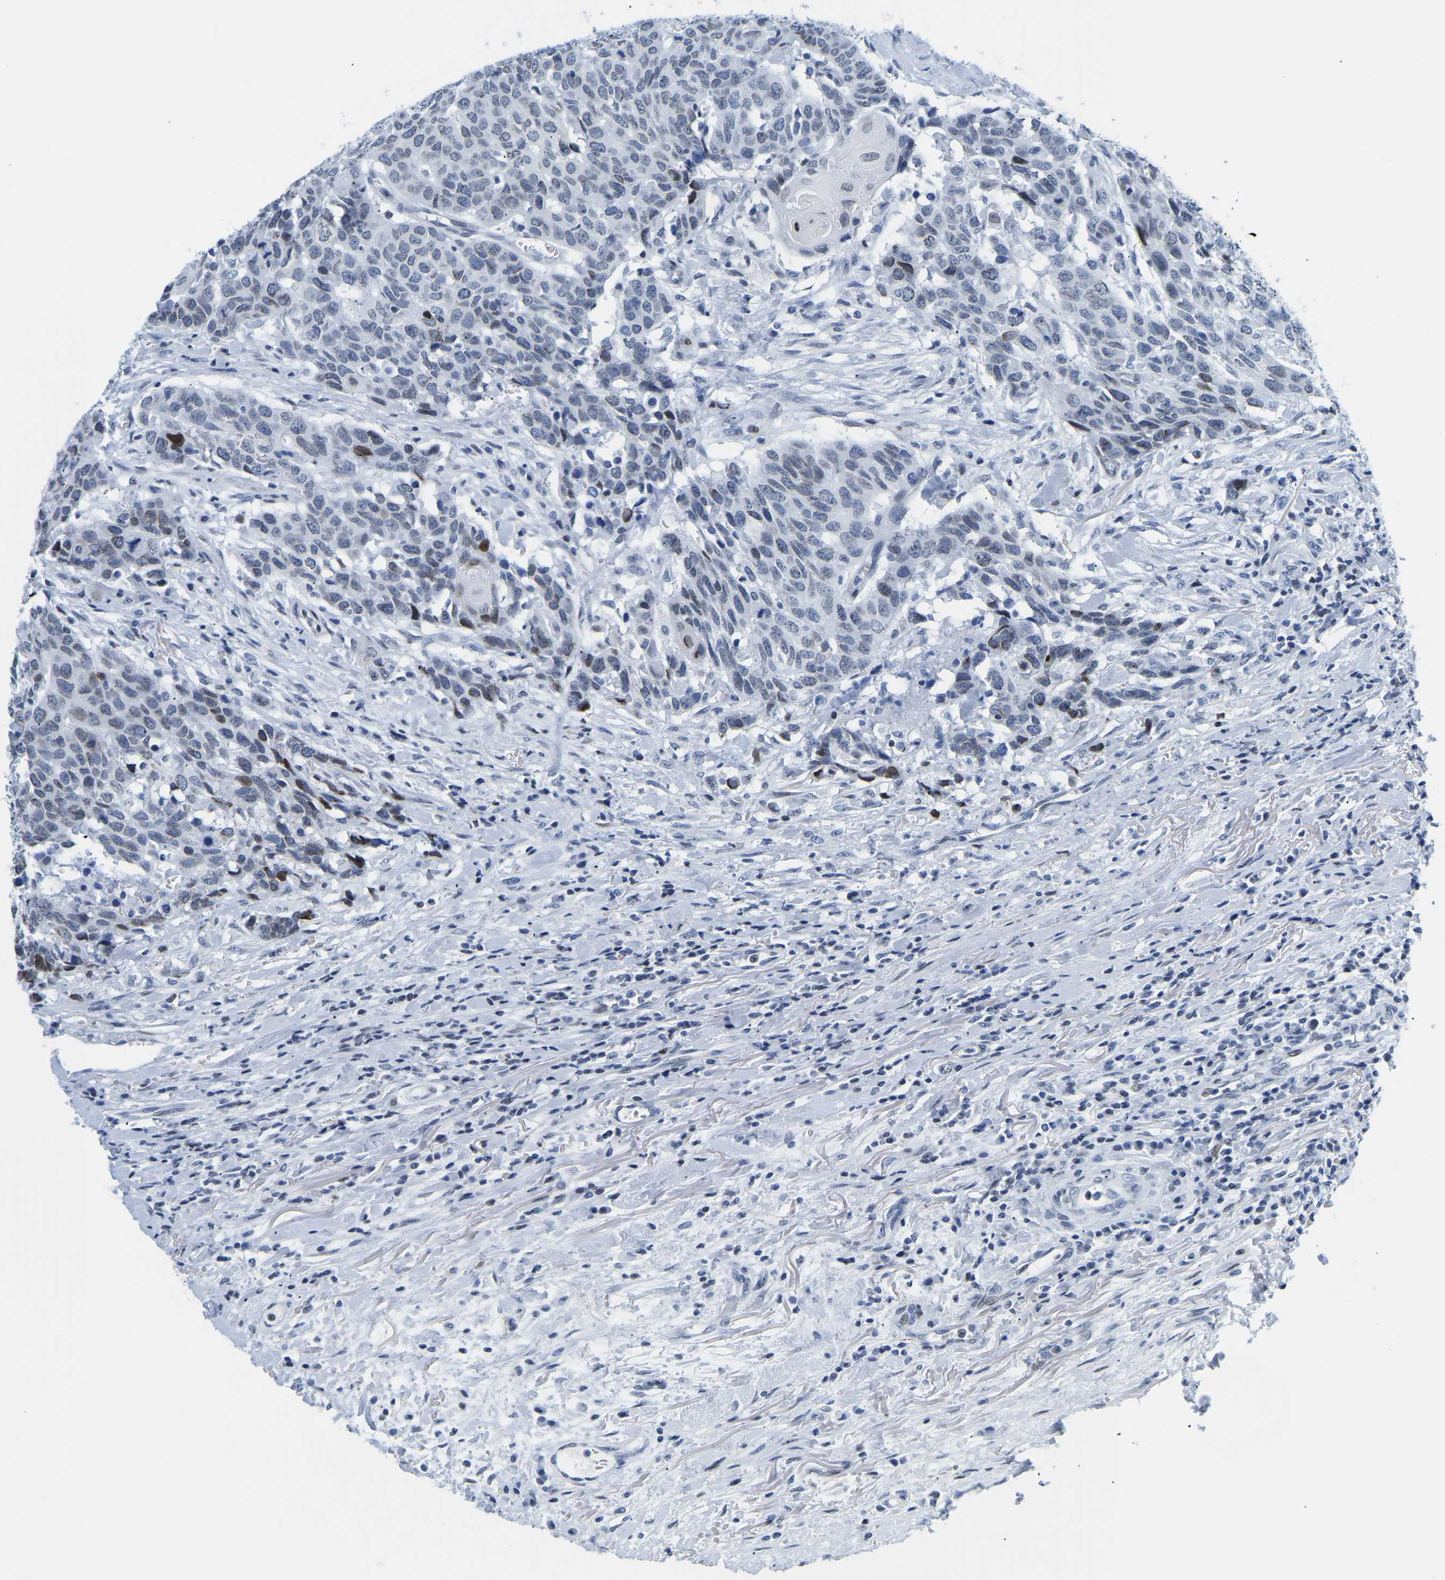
{"staining": {"intensity": "moderate", "quantity": "<25%", "location": "nuclear"}, "tissue": "head and neck cancer", "cell_type": "Tumor cells", "image_type": "cancer", "snomed": [{"axis": "morphology", "description": "Squamous cell carcinoma, NOS"}, {"axis": "topography", "description": "Head-Neck"}], "caption": "Human head and neck squamous cell carcinoma stained with a brown dye reveals moderate nuclear positive positivity in approximately <25% of tumor cells.", "gene": "UPK3A", "patient": {"sex": "male", "age": 66}}